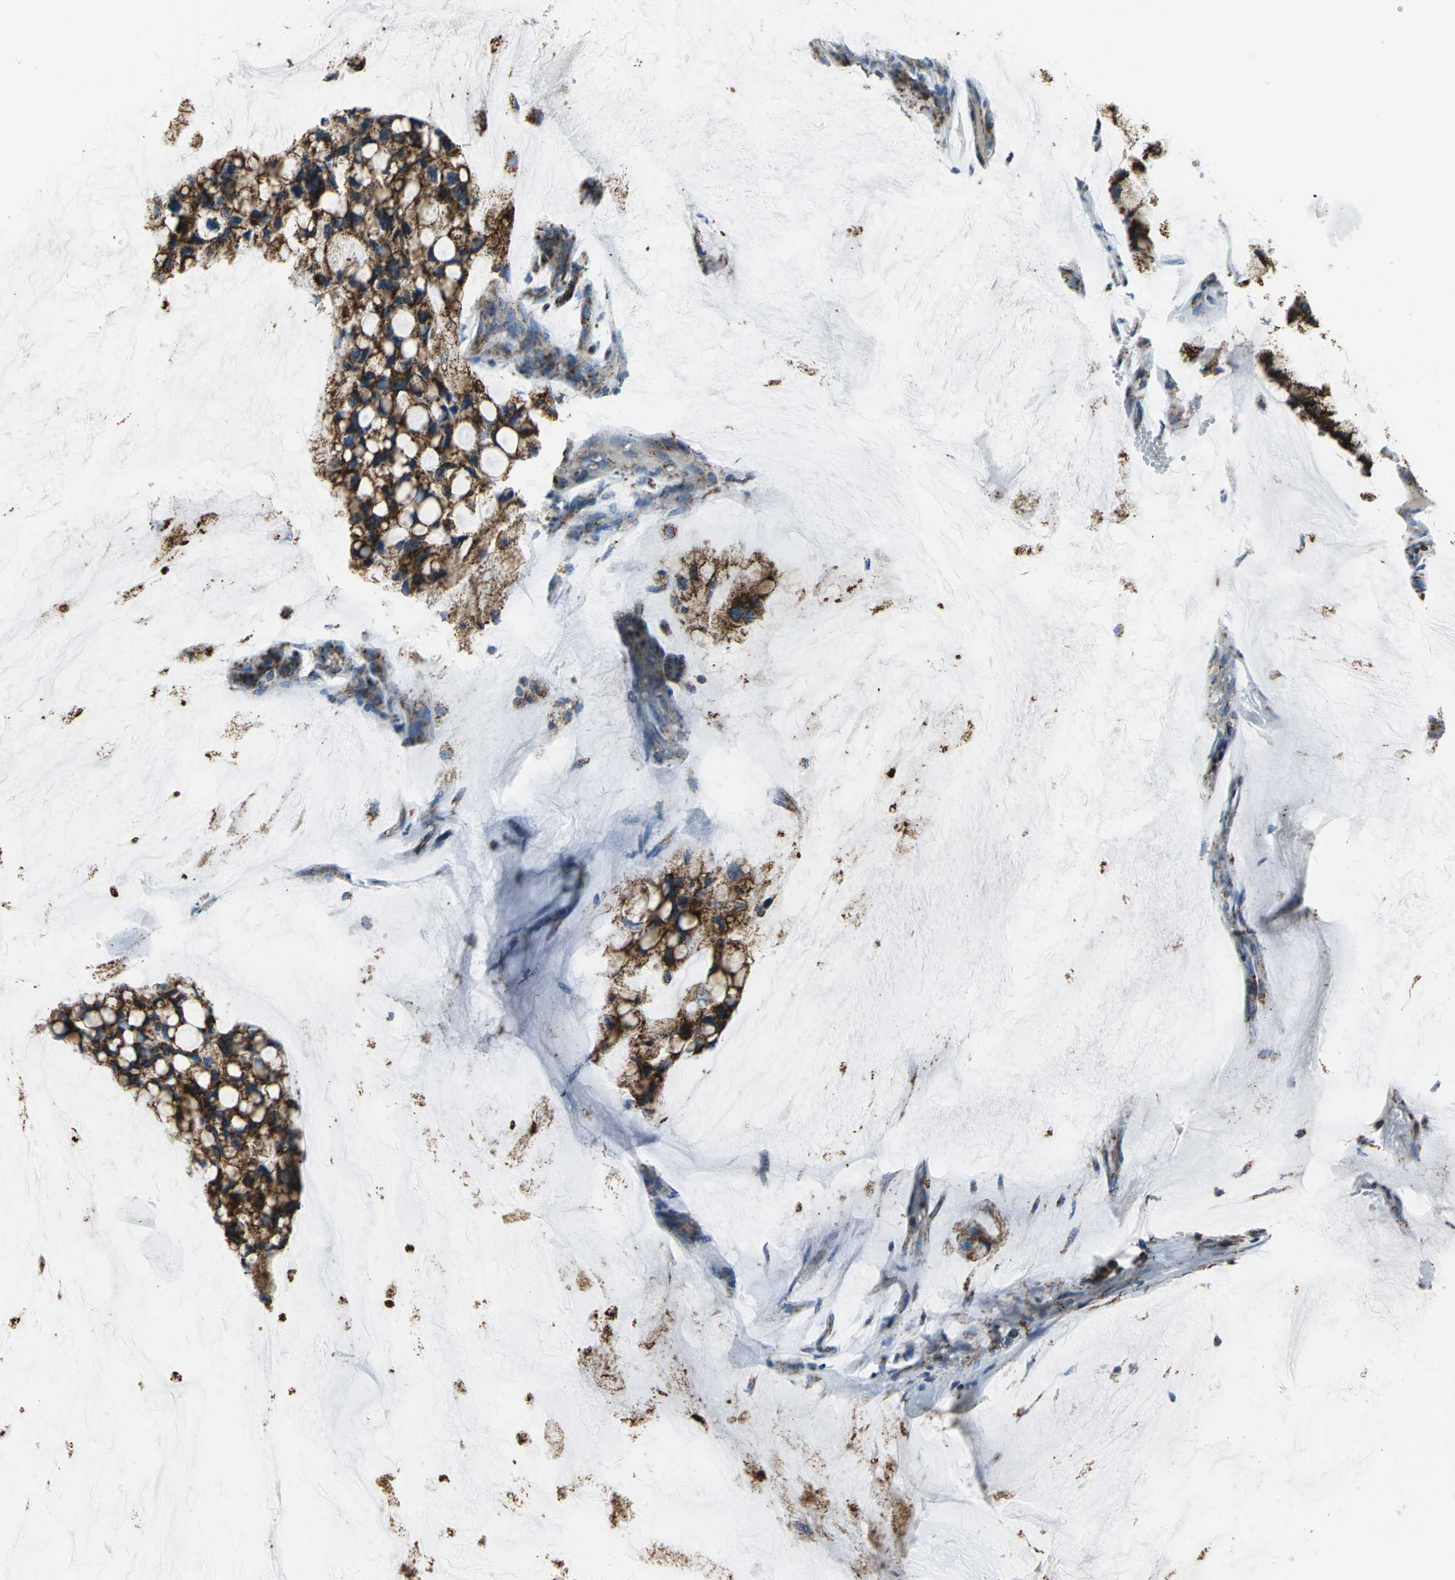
{"staining": {"intensity": "strong", "quantity": ">75%", "location": "cytoplasmic/membranous"}, "tissue": "ovarian cancer", "cell_type": "Tumor cells", "image_type": "cancer", "snomed": [{"axis": "morphology", "description": "Cystadenocarcinoma, mucinous, NOS"}, {"axis": "topography", "description": "Ovary"}], "caption": "DAB immunohistochemical staining of ovarian cancer exhibits strong cytoplasmic/membranous protein positivity in approximately >75% of tumor cells. (Stains: DAB (3,3'-diaminobenzidine) in brown, nuclei in blue, Microscopy: brightfield microscopy at high magnification).", "gene": "NTRK1", "patient": {"sex": "female", "age": 39}}